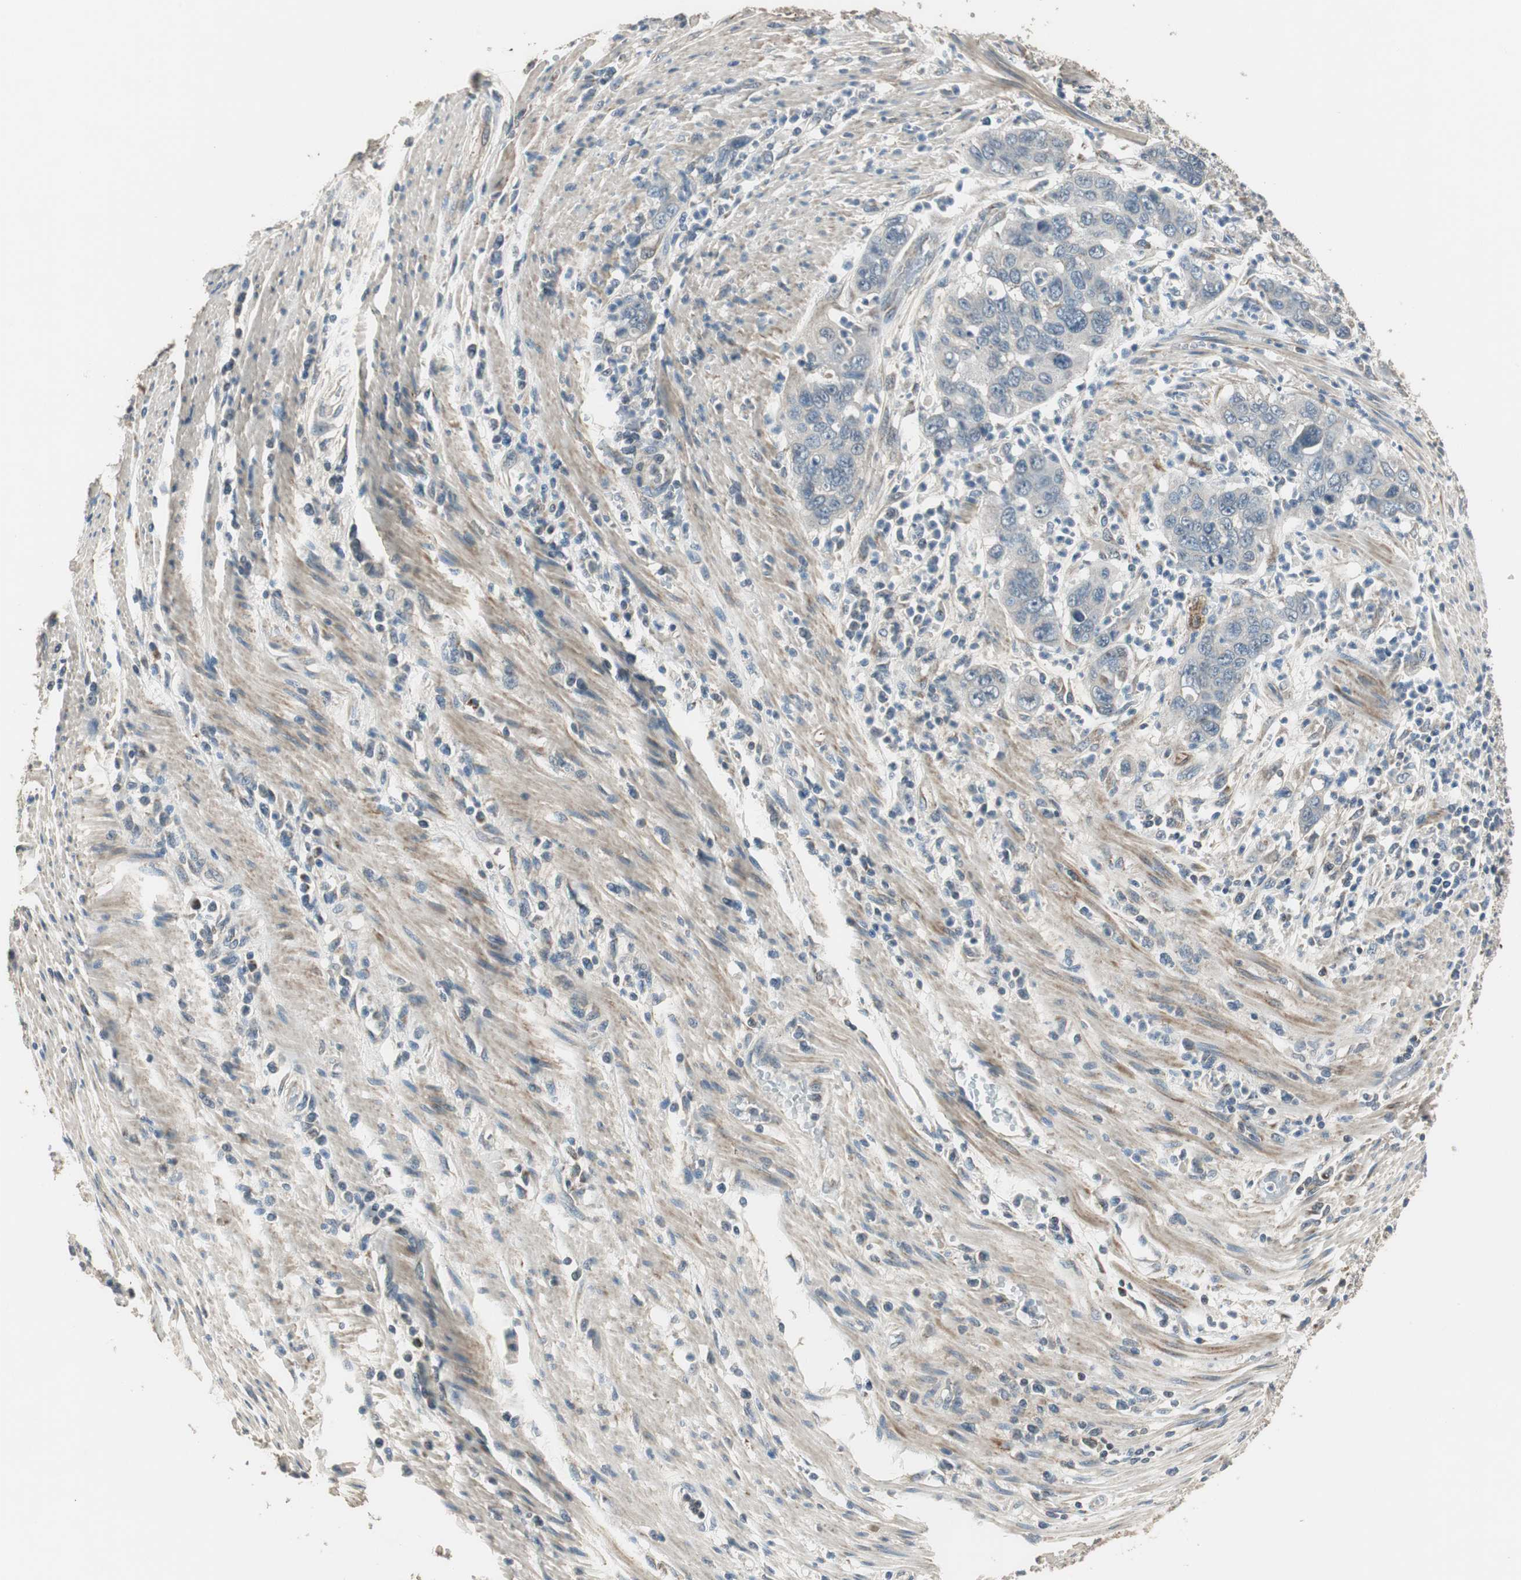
{"staining": {"intensity": "weak", "quantity": "<25%", "location": "cytoplasmic/membranous"}, "tissue": "pancreatic cancer", "cell_type": "Tumor cells", "image_type": "cancer", "snomed": [{"axis": "morphology", "description": "Adenocarcinoma, NOS"}, {"axis": "topography", "description": "Pancreas"}], "caption": "This is an immunohistochemistry (IHC) micrograph of human pancreatic cancer (adenocarcinoma). There is no staining in tumor cells.", "gene": "MSTO1", "patient": {"sex": "female", "age": 71}}